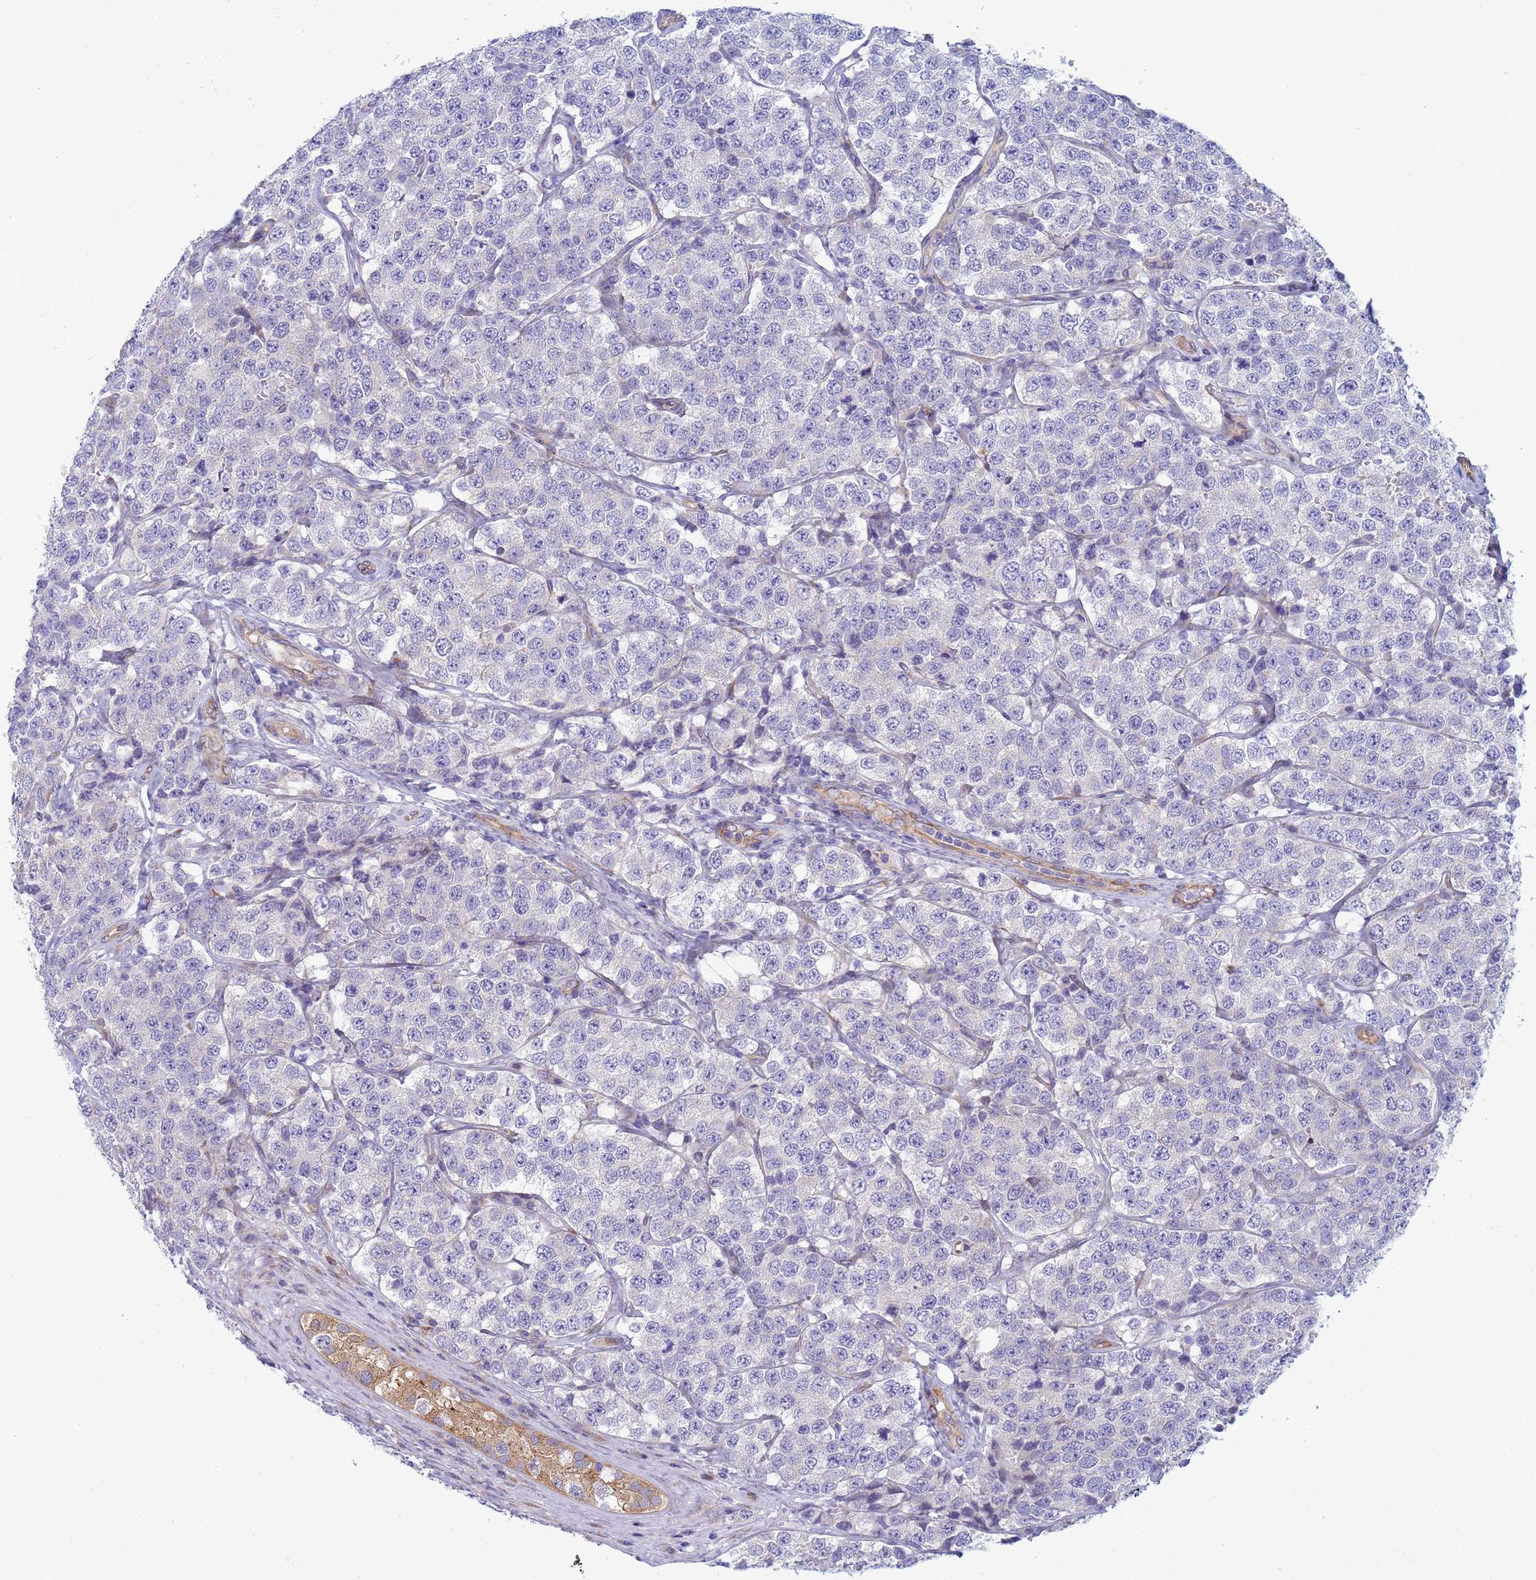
{"staining": {"intensity": "negative", "quantity": "none", "location": "none"}, "tissue": "testis cancer", "cell_type": "Tumor cells", "image_type": "cancer", "snomed": [{"axis": "morphology", "description": "Seminoma, NOS"}, {"axis": "topography", "description": "Testis"}], "caption": "Photomicrograph shows no protein staining in tumor cells of testis seminoma tissue.", "gene": "TRPC6", "patient": {"sex": "male", "age": 34}}